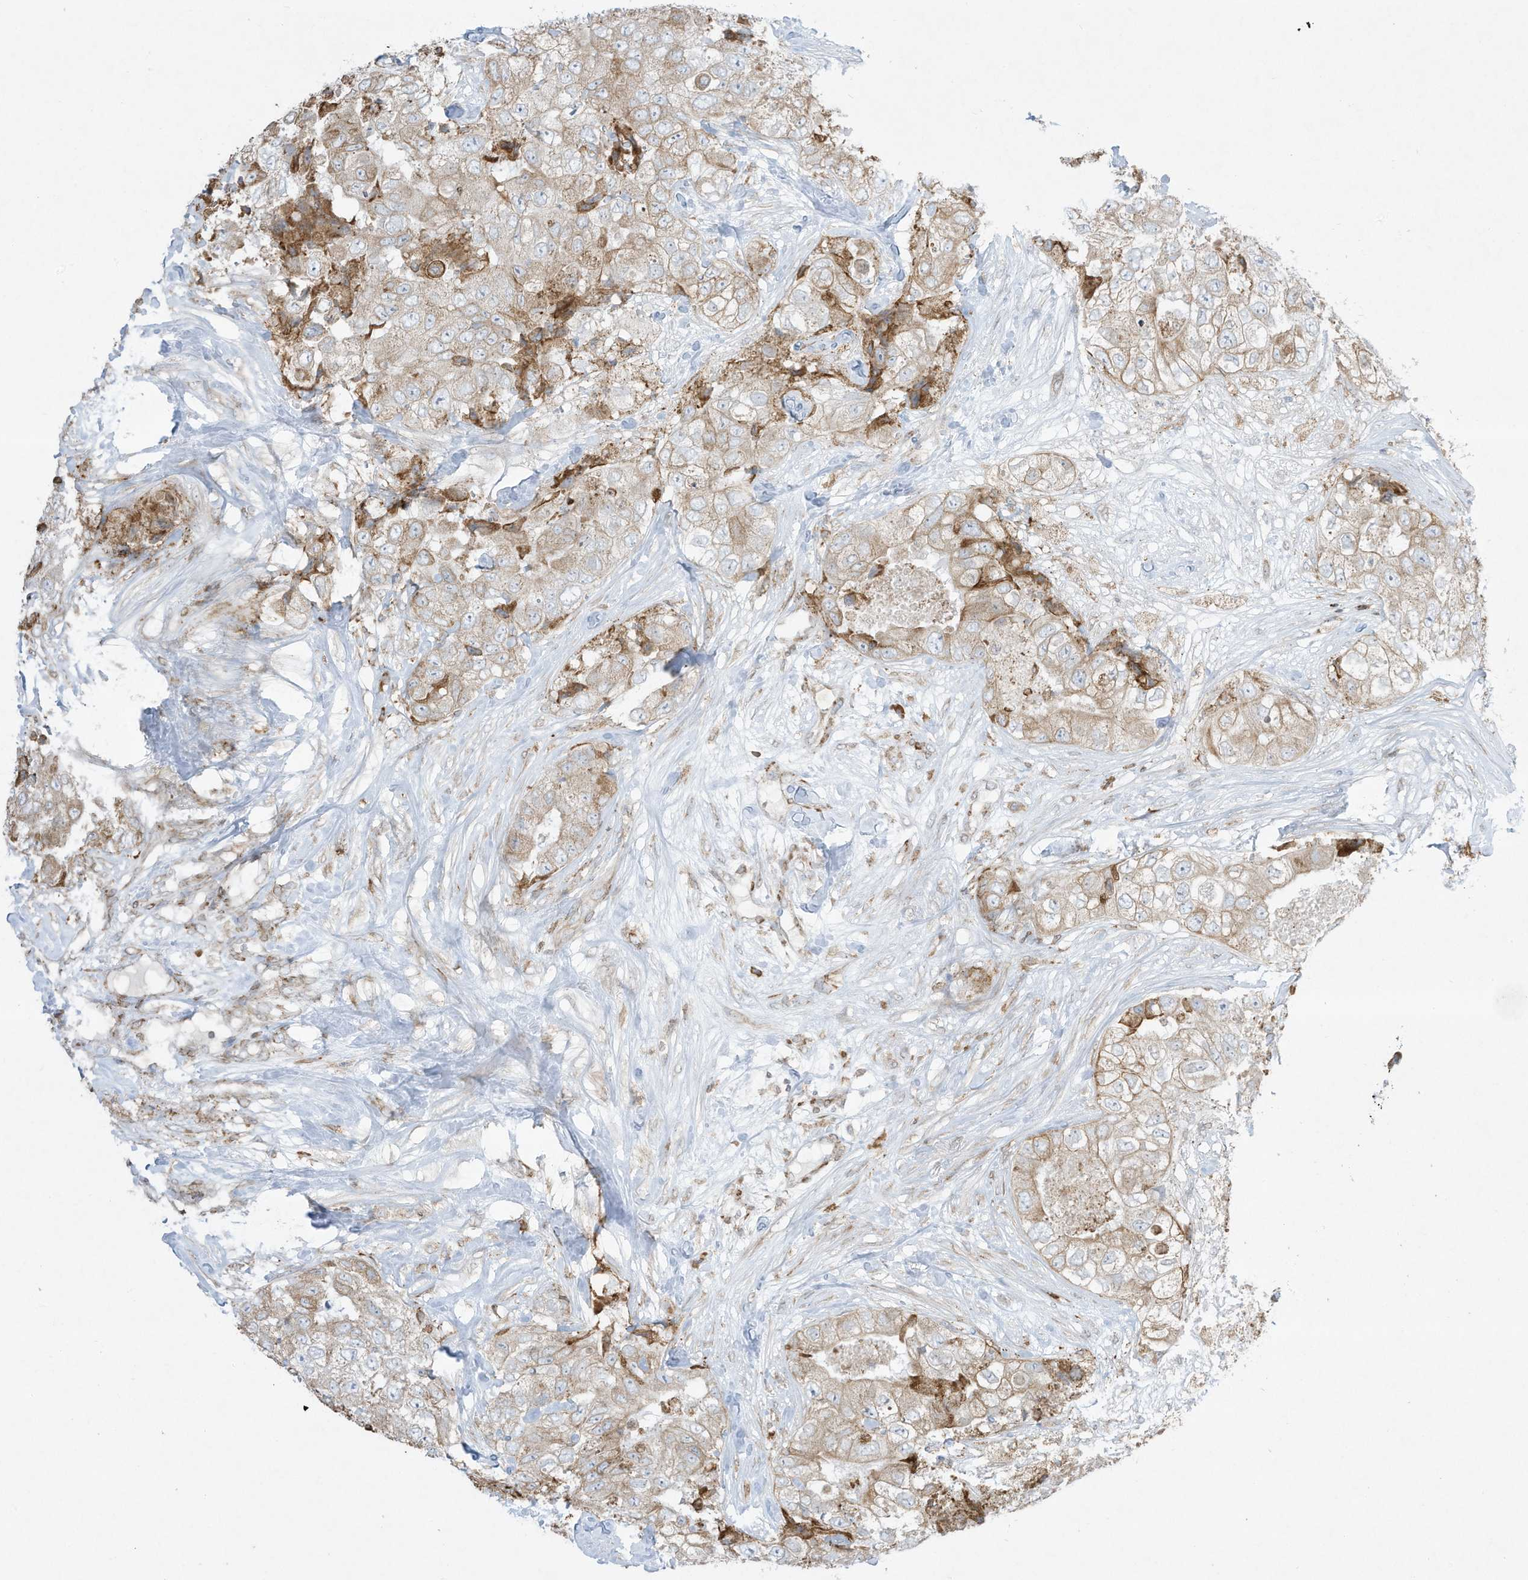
{"staining": {"intensity": "moderate", "quantity": "<25%", "location": "cytoplasmic/membranous"}, "tissue": "breast cancer", "cell_type": "Tumor cells", "image_type": "cancer", "snomed": [{"axis": "morphology", "description": "Duct carcinoma"}, {"axis": "topography", "description": "Breast"}], "caption": "The immunohistochemical stain highlights moderate cytoplasmic/membranous expression in tumor cells of invasive ductal carcinoma (breast) tissue. (DAB = brown stain, brightfield microscopy at high magnification).", "gene": "PTK6", "patient": {"sex": "female", "age": 62}}